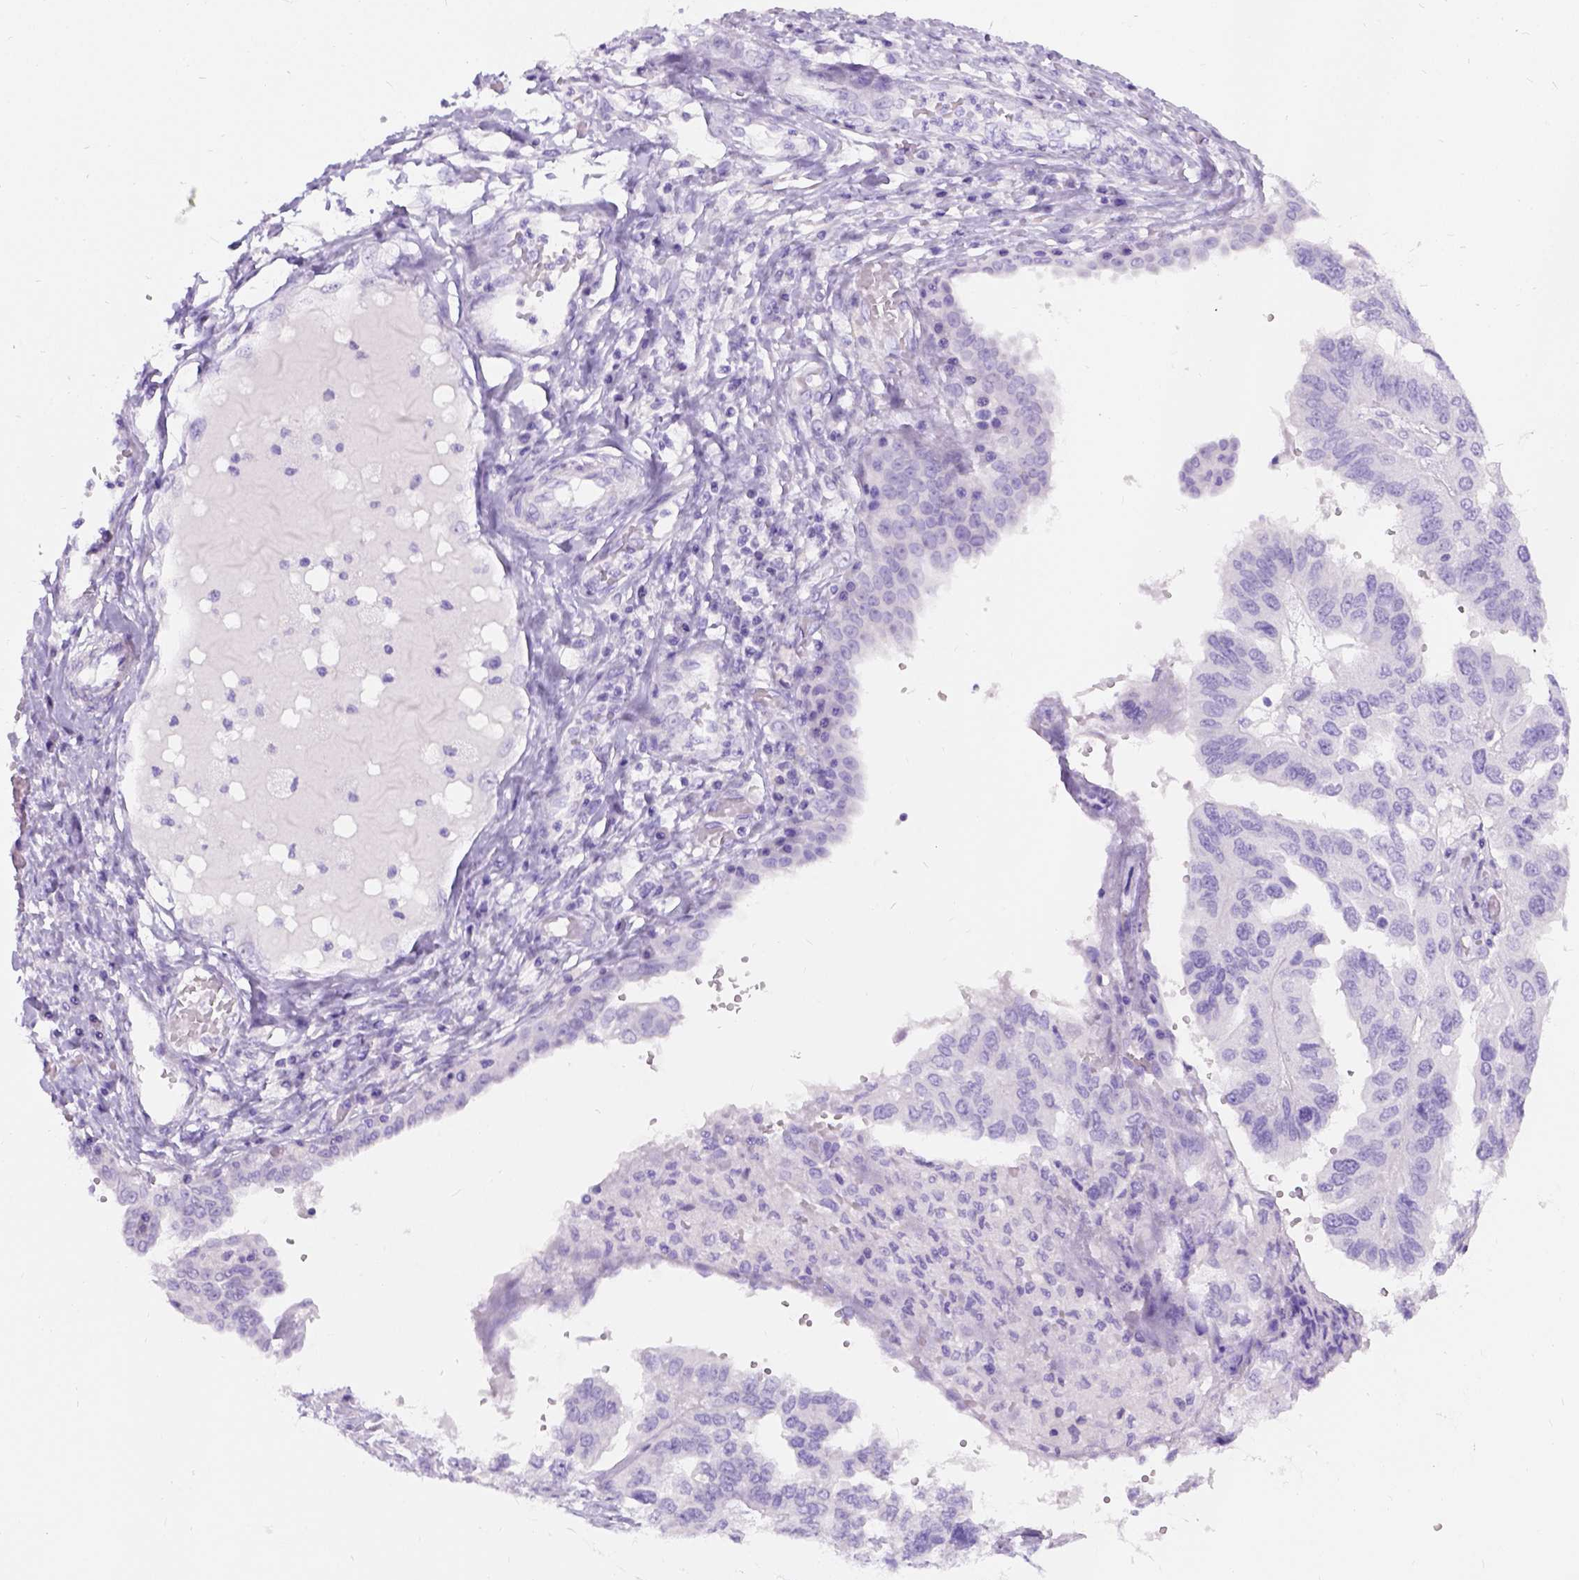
{"staining": {"intensity": "negative", "quantity": "none", "location": "none"}, "tissue": "ovarian cancer", "cell_type": "Tumor cells", "image_type": "cancer", "snomed": [{"axis": "morphology", "description": "Cystadenocarcinoma, serous, NOS"}, {"axis": "topography", "description": "Ovary"}], "caption": "Immunohistochemistry of human ovarian cancer (serous cystadenocarcinoma) displays no expression in tumor cells.", "gene": "C7orf57", "patient": {"sex": "female", "age": 79}}